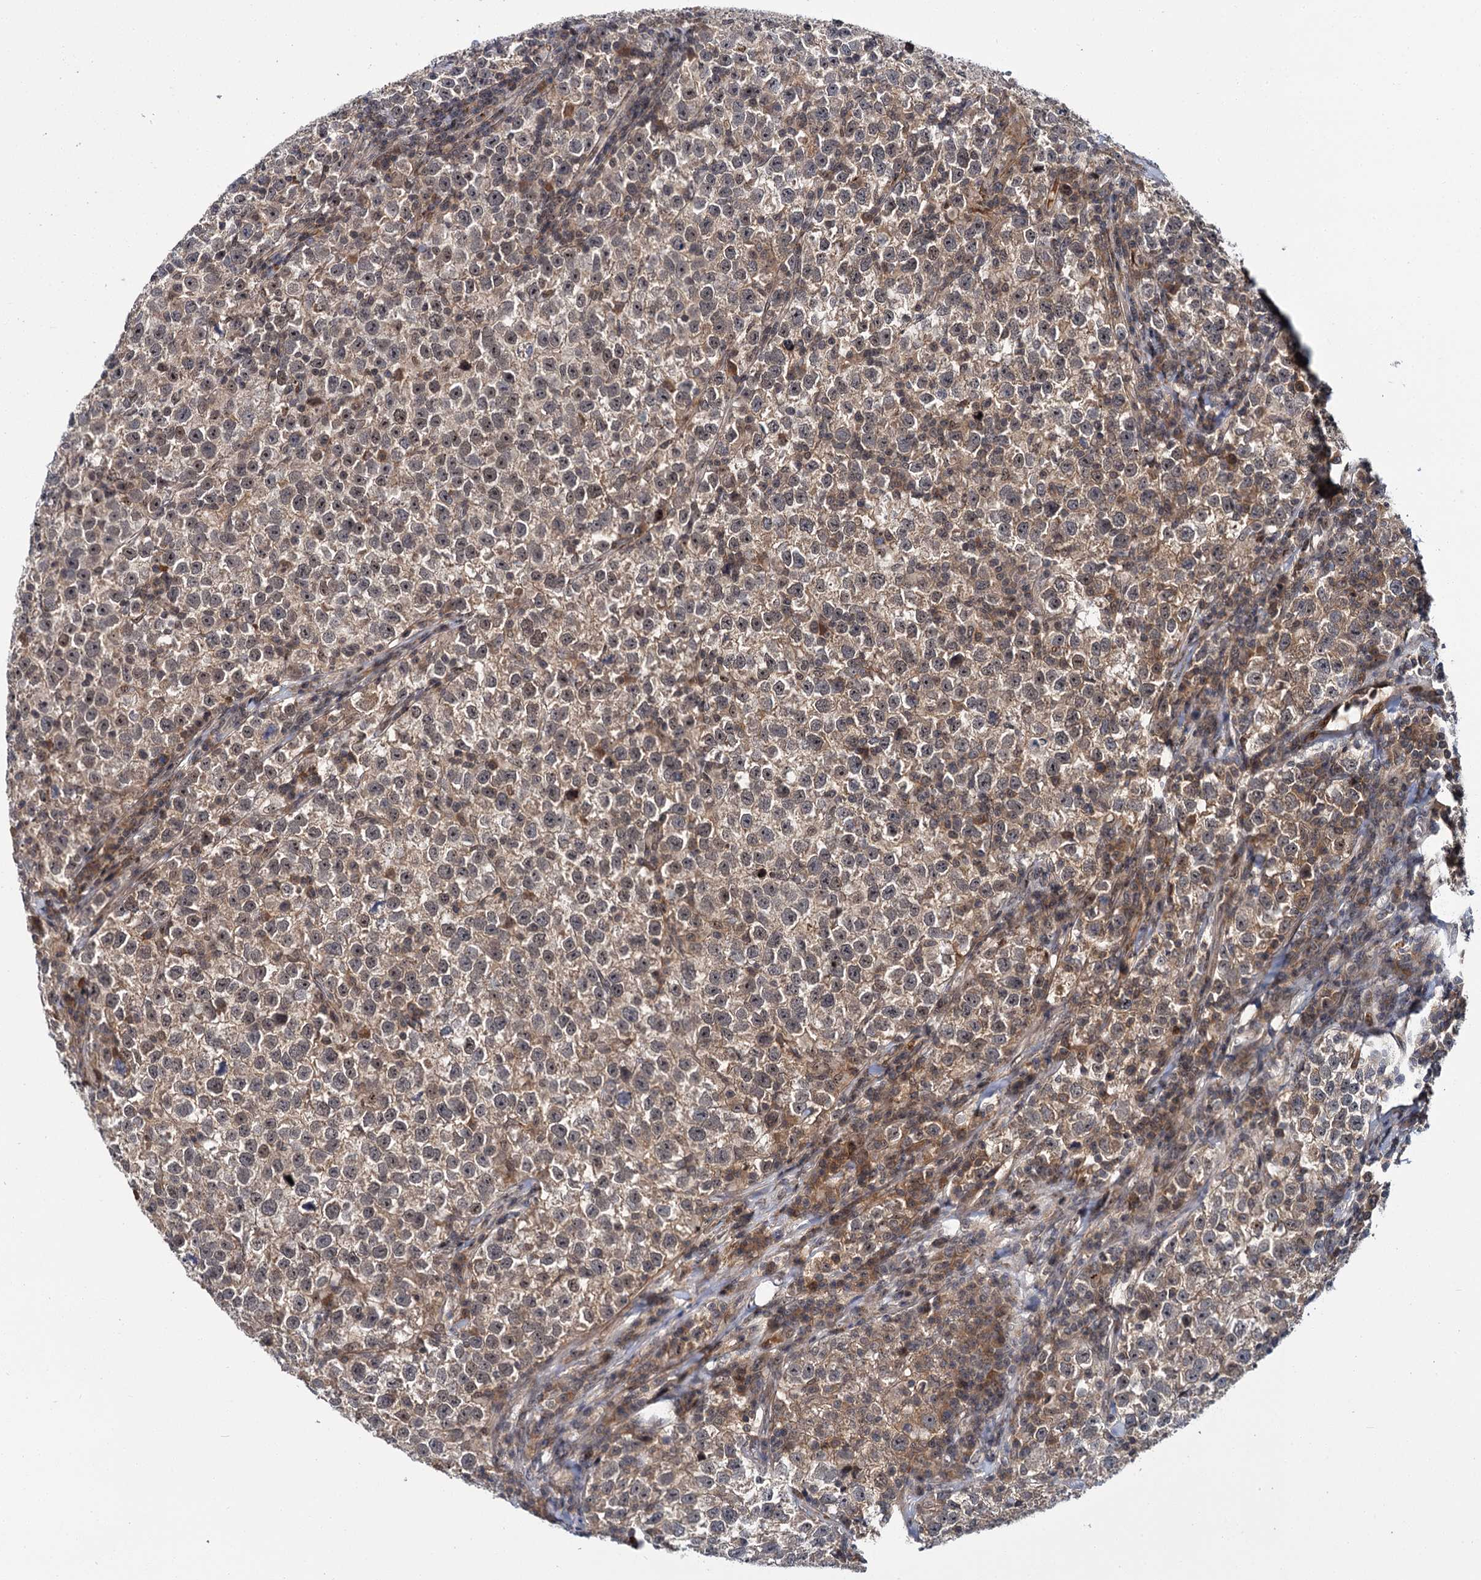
{"staining": {"intensity": "weak", "quantity": "<25%", "location": "nuclear"}, "tissue": "testis cancer", "cell_type": "Tumor cells", "image_type": "cancer", "snomed": [{"axis": "morphology", "description": "Normal tissue, NOS"}, {"axis": "morphology", "description": "Seminoma, NOS"}, {"axis": "topography", "description": "Testis"}], "caption": "Tumor cells are negative for brown protein staining in testis cancer.", "gene": "MBD6", "patient": {"sex": "male", "age": 43}}